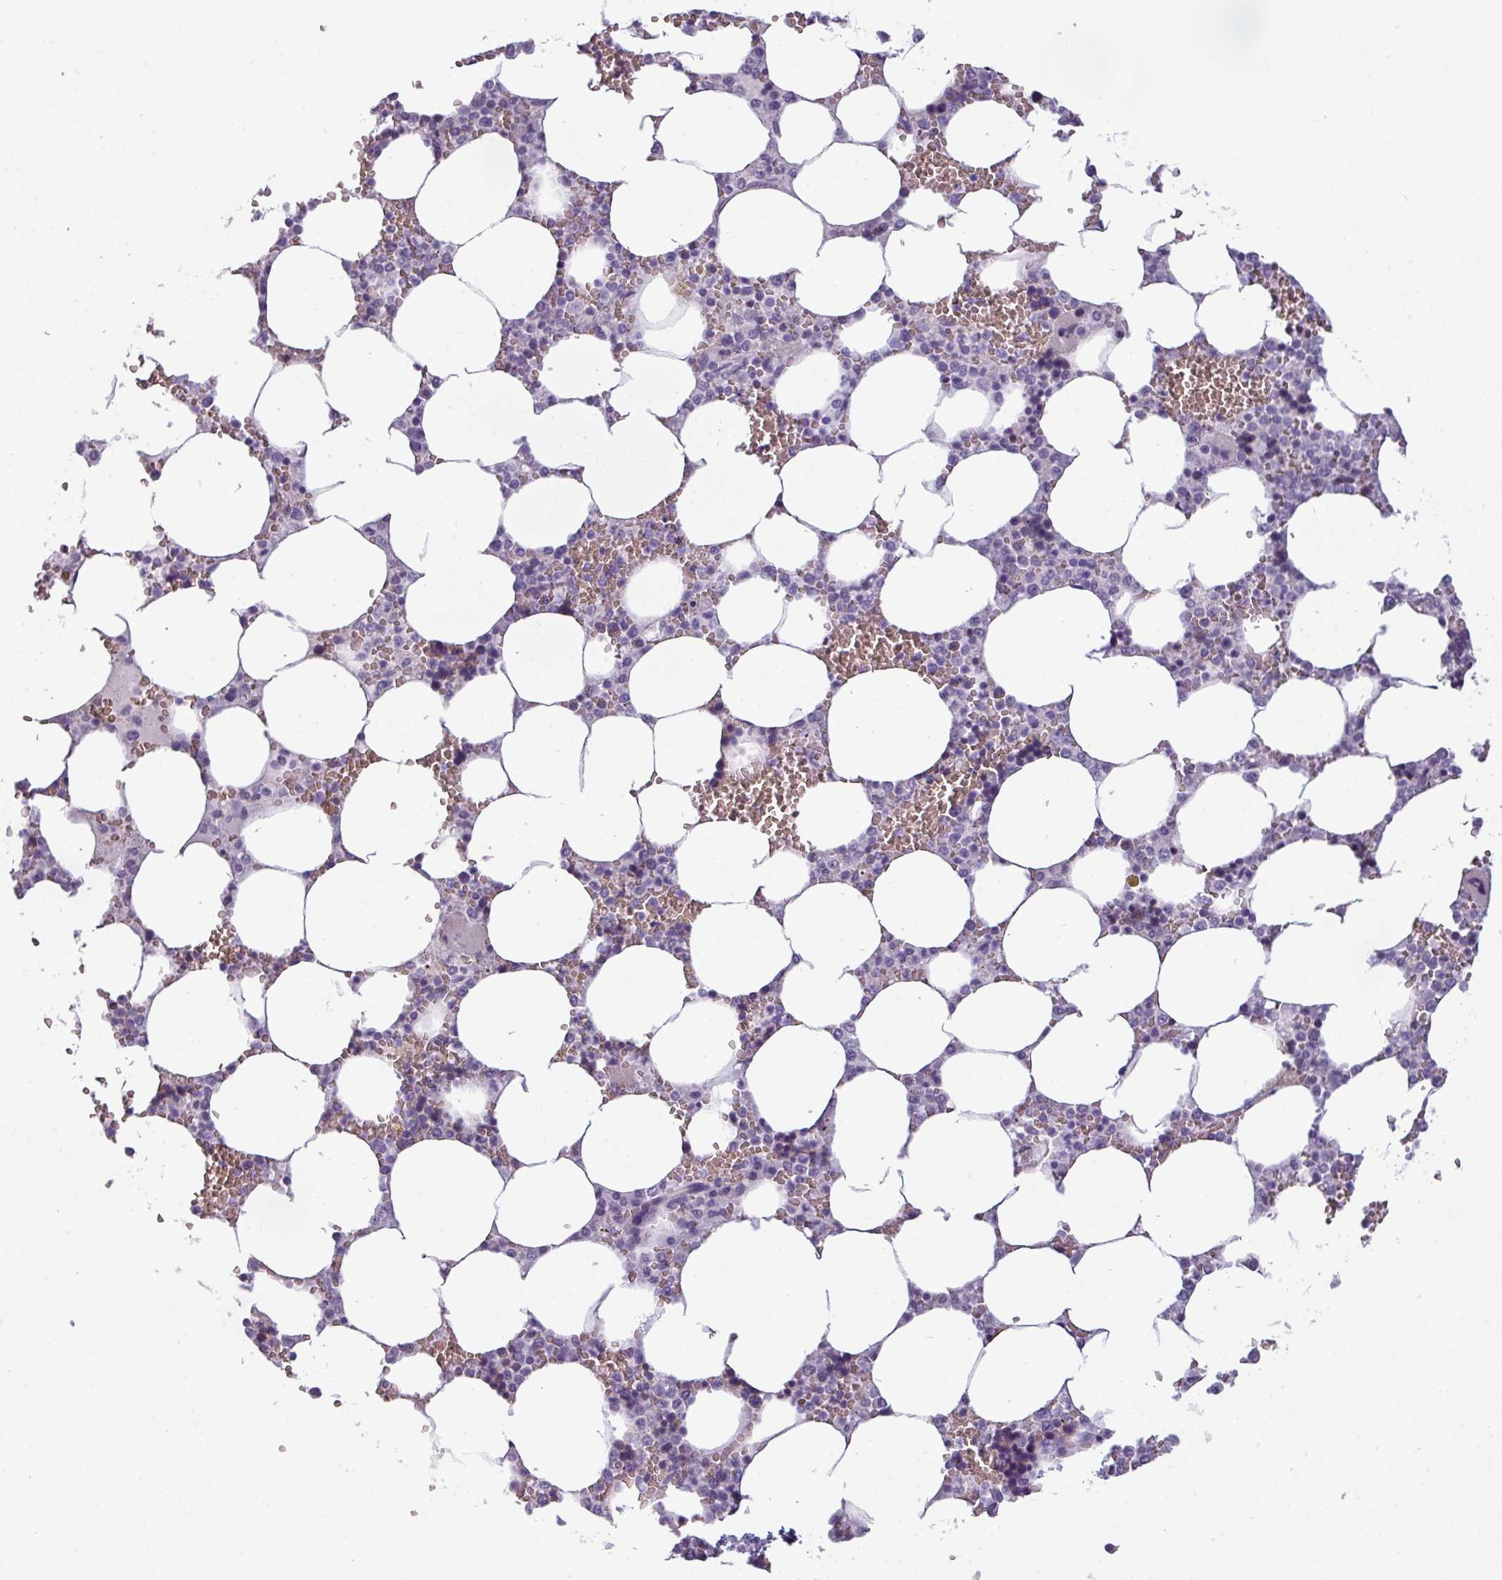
{"staining": {"intensity": "negative", "quantity": "none", "location": "none"}, "tissue": "bone marrow", "cell_type": "Hematopoietic cells", "image_type": "normal", "snomed": [{"axis": "morphology", "description": "Normal tissue, NOS"}, {"axis": "topography", "description": "Bone marrow"}], "caption": "Immunohistochemistry (IHC) of unremarkable bone marrow demonstrates no positivity in hematopoietic cells. (Stains: DAB (3,3'-diaminobenzidine) immunohistochemistry (IHC) with hematoxylin counter stain, Microscopy: brightfield microscopy at high magnification).", "gene": "AREL1", "patient": {"sex": "male", "age": 64}}